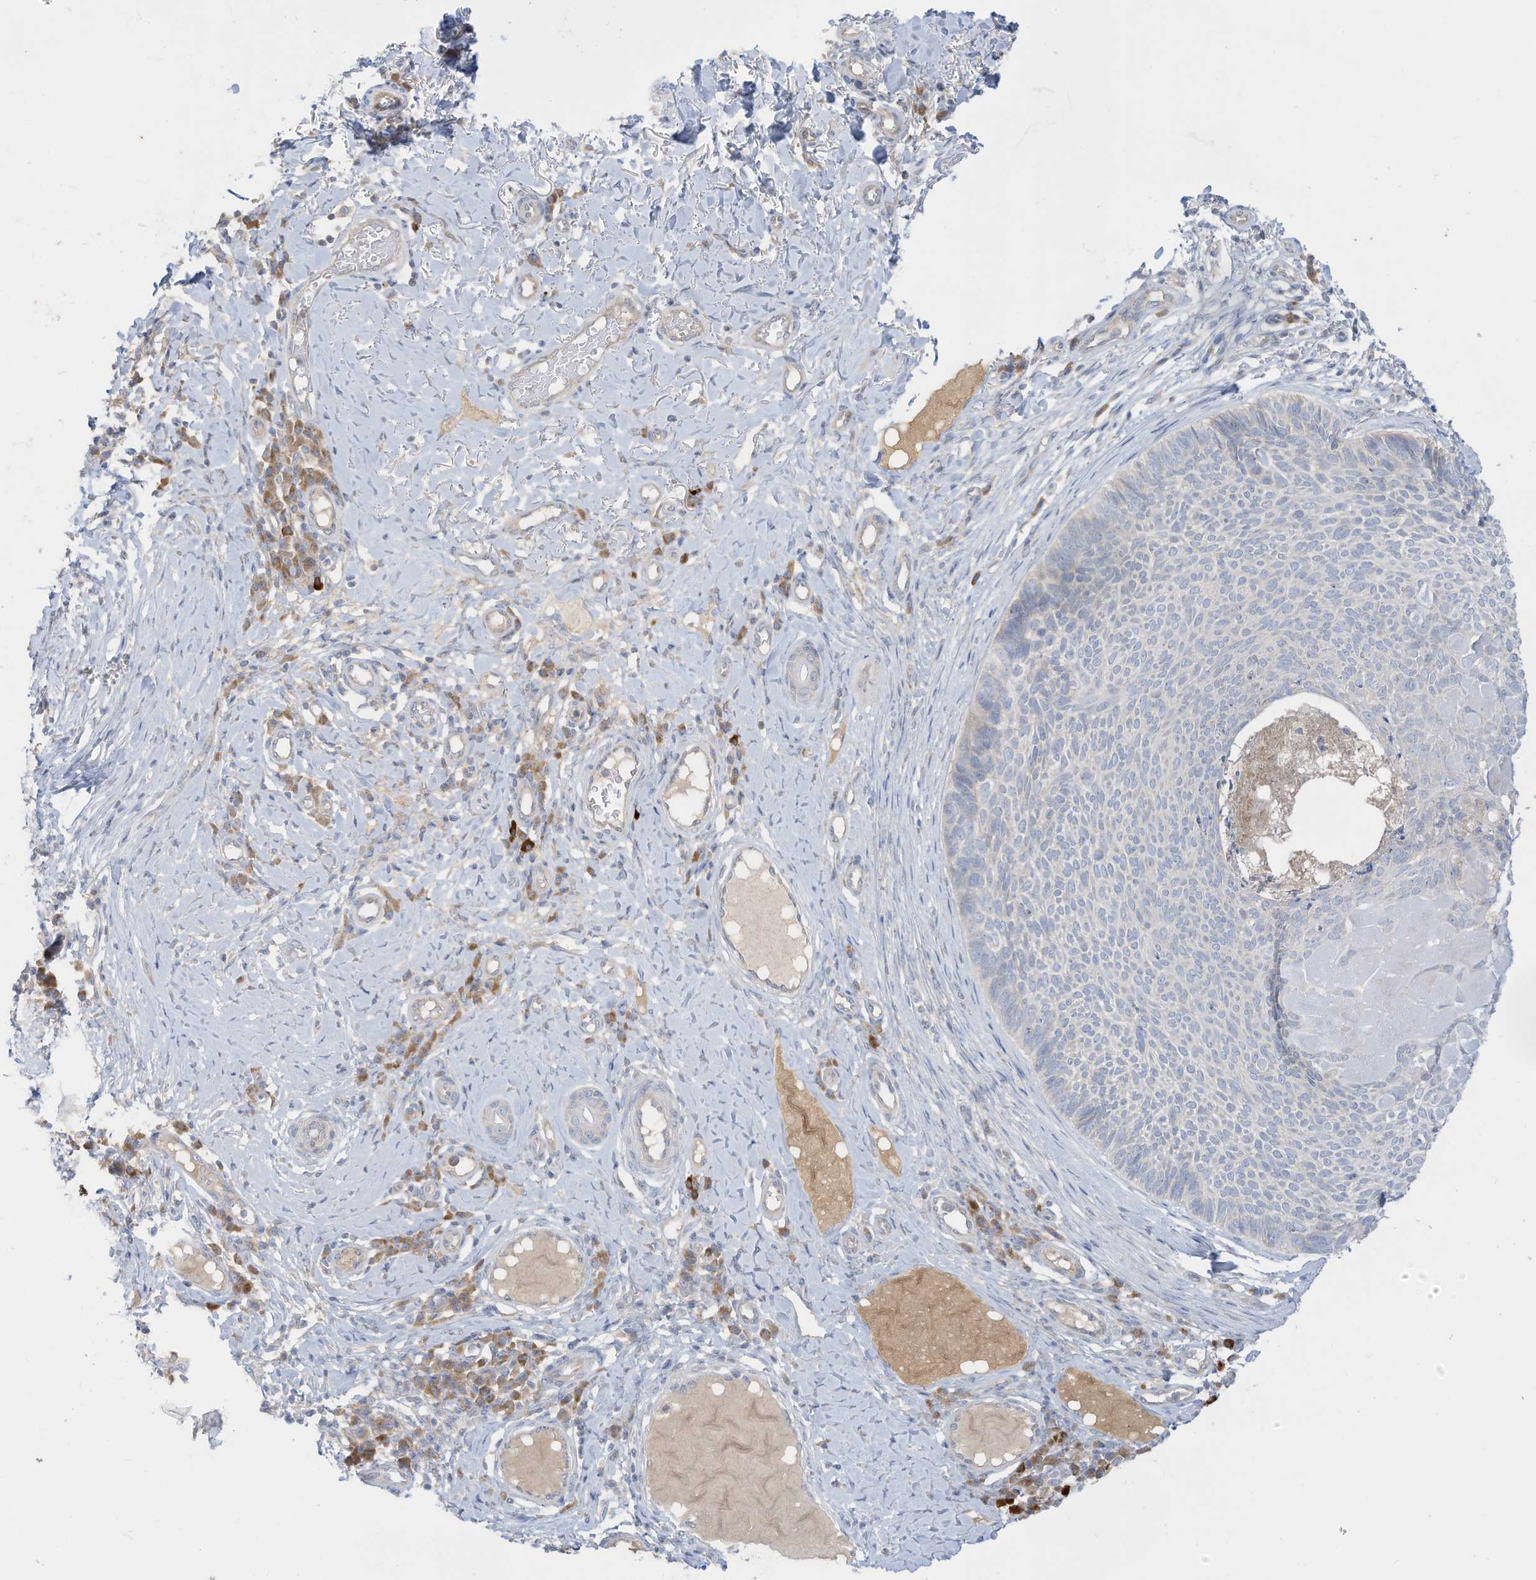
{"staining": {"intensity": "negative", "quantity": "none", "location": "none"}, "tissue": "skin cancer", "cell_type": "Tumor cells", "image_type": "cancer", "snomed": [{"axis": "morphology", "description": "Normal tissue, NOS"}, {"axis": "morphology", "description": "Basal cell carcinoma"}, {"axis": "topography", "description": "Skin"}], "caption": "Skin basal cell carcinoma was stained to show a protein in brown. There is no significant staining in tumor cells. (DAB immunohistochemistry, high magnification).", "gene": "LRRN2", "patient": {"sex": "male", "age": 50}}